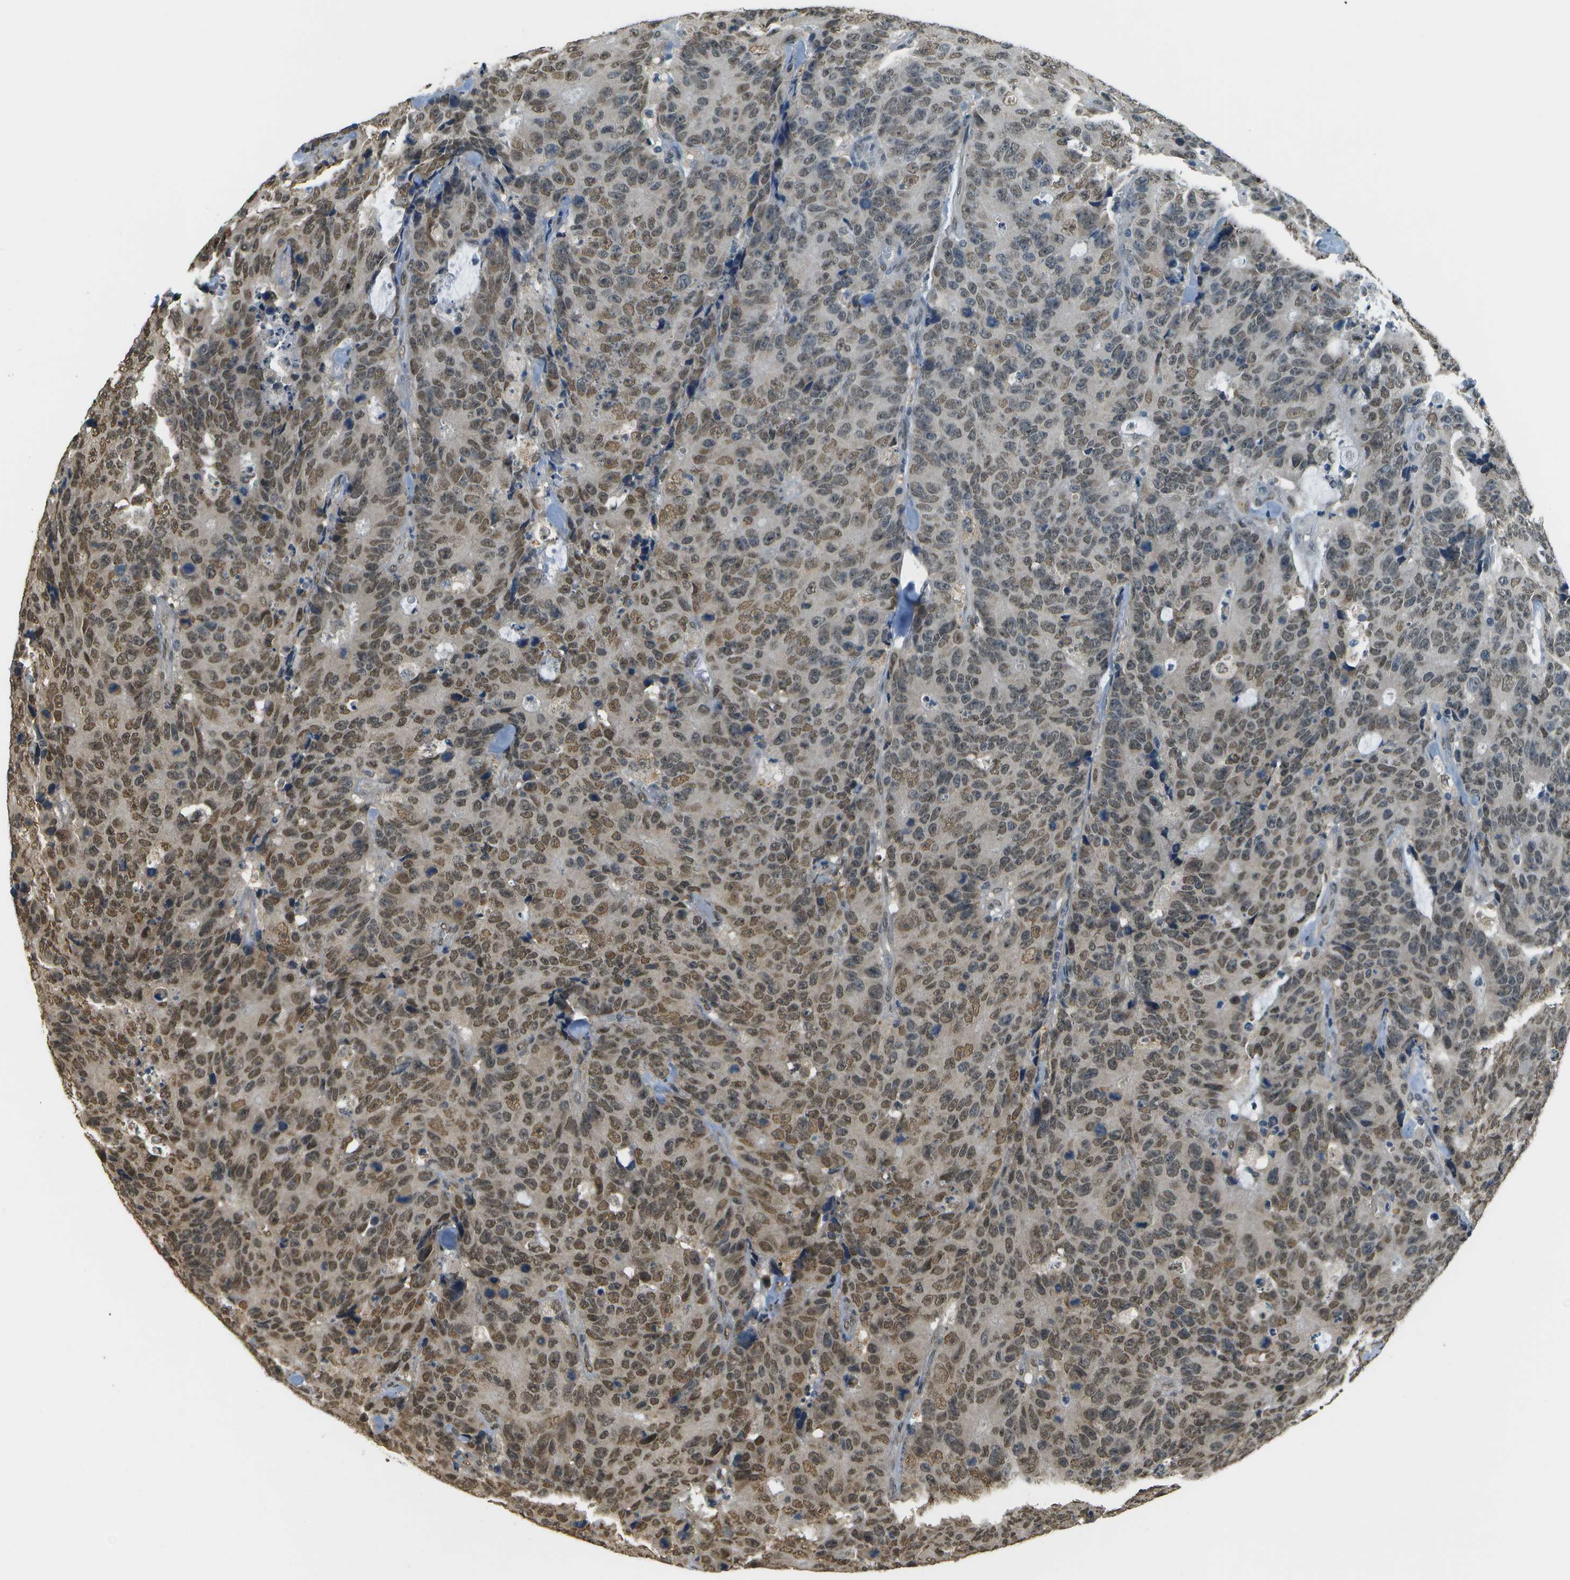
{"staining": {"intensity": "moderate", "quantity": ">75%", "location": "nuclear"}, "tissue": "colorectal cancer", "cell_type": "Tumor cells", "image_type": "cancer", "snomed": [{"axis": "morphology", "description": "Adenocarcinoma, NOS"}, {"axis": "topography", "description": "Colon"}], "caption": "The micrograph exhibits immunohistochemical staining of colorectal cancer (adenocarcinoma). There is moderate nuclear expression is present in about >75% of tumor cells.", "gene": "ABL2", "patient": {"sex": "female", "age": 86}}